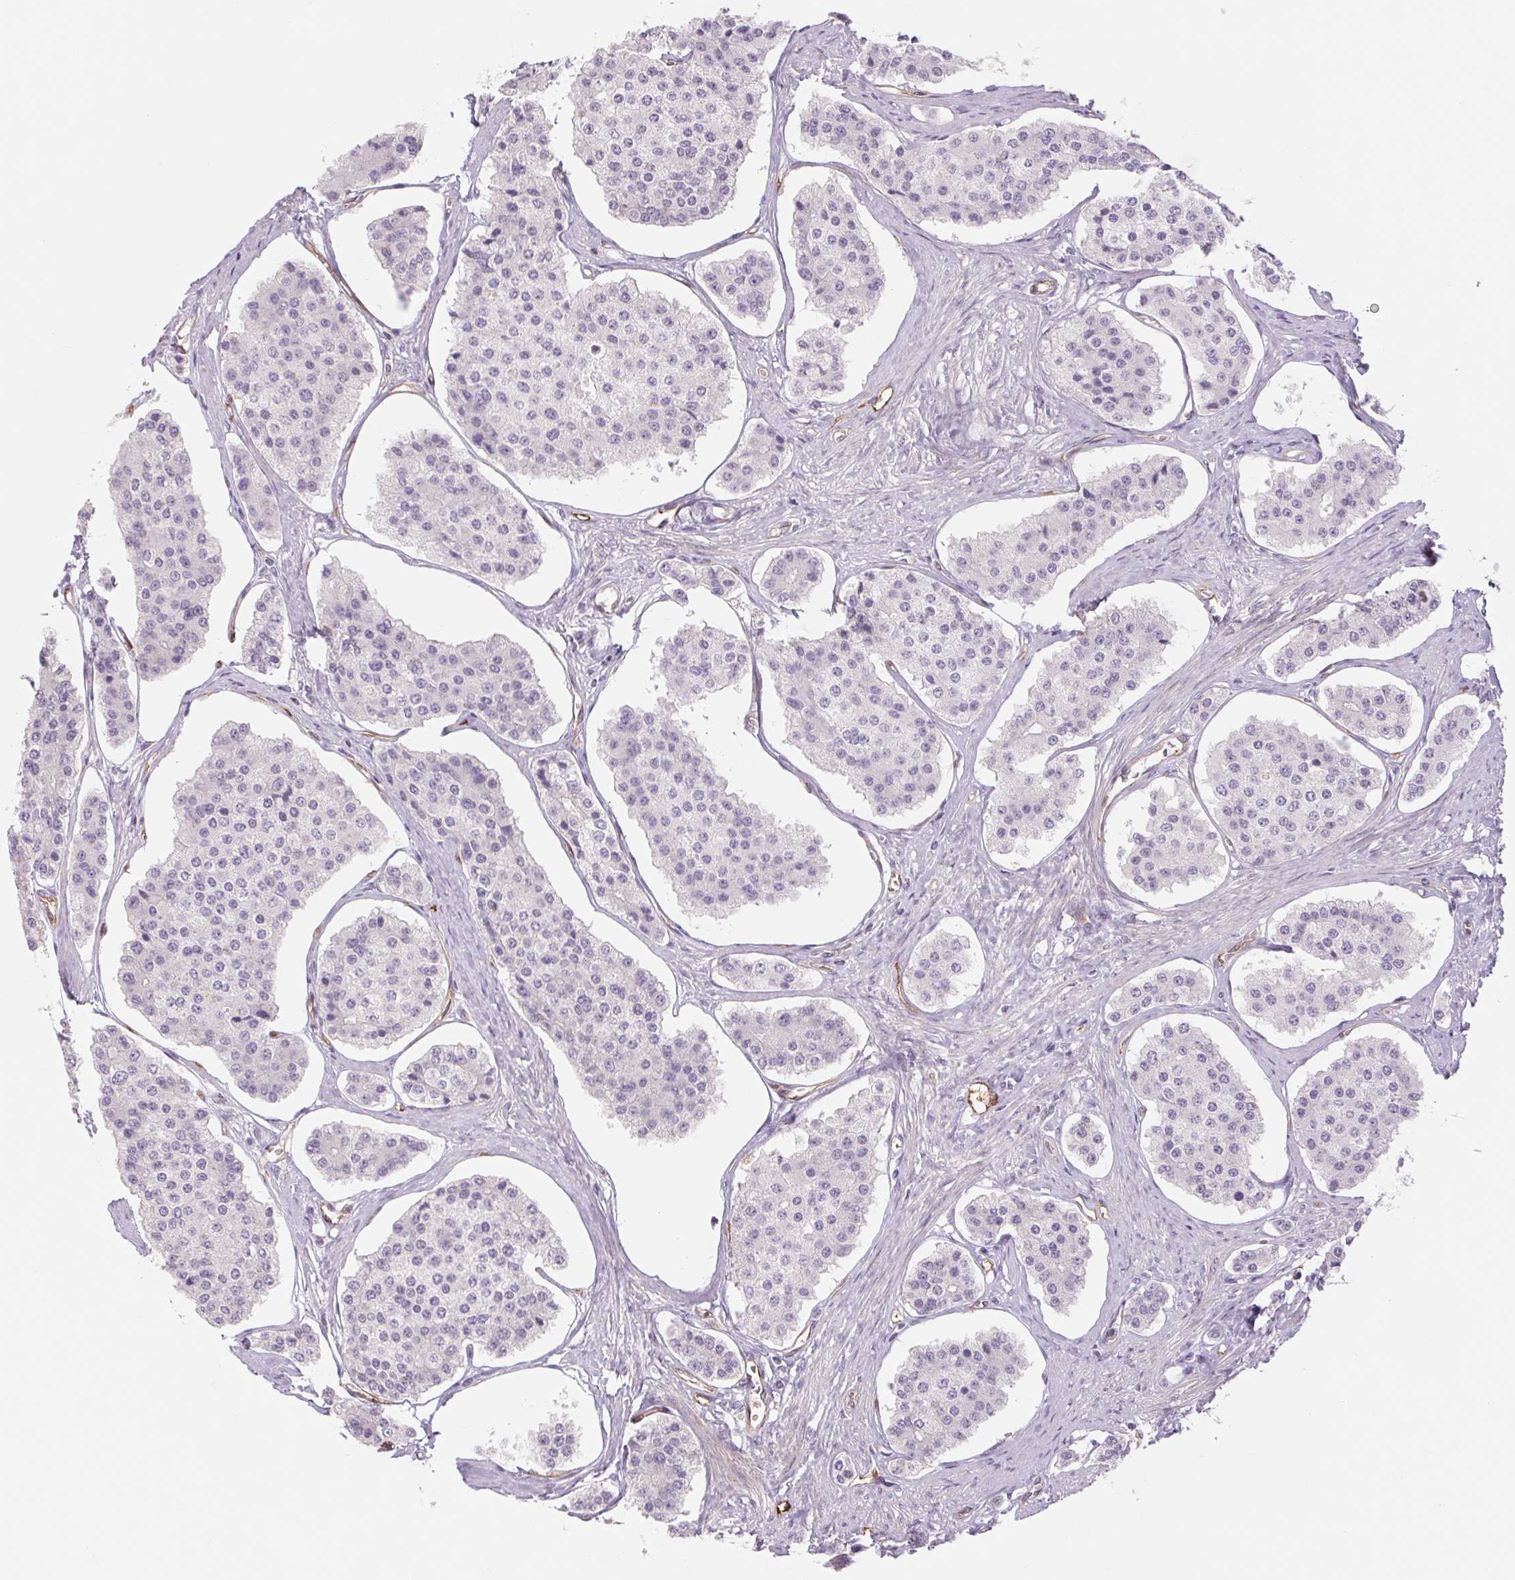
{"staining": {"intensity": "weak", "quantity": ">75%", "location": "cytoplasmic/membranous"}, "tissue": "carcinoid", "cell_type": "Tumor cells", "image_type": "cancer", "snomed": [{"axis": "morphology", "description": "Carcinoid, malignant, NOS"}, {"axis": "topography", "description": "Small intestine"}], "caption": "Approximately >75% of tumor cells in human malignant carcinoid demonstrate weak cytoplasmic/membranous protein expression as visualized by brown immunohistochemical staining.", "gene": "MS4A13", "patient": {"sex": "female", "age": 65}}